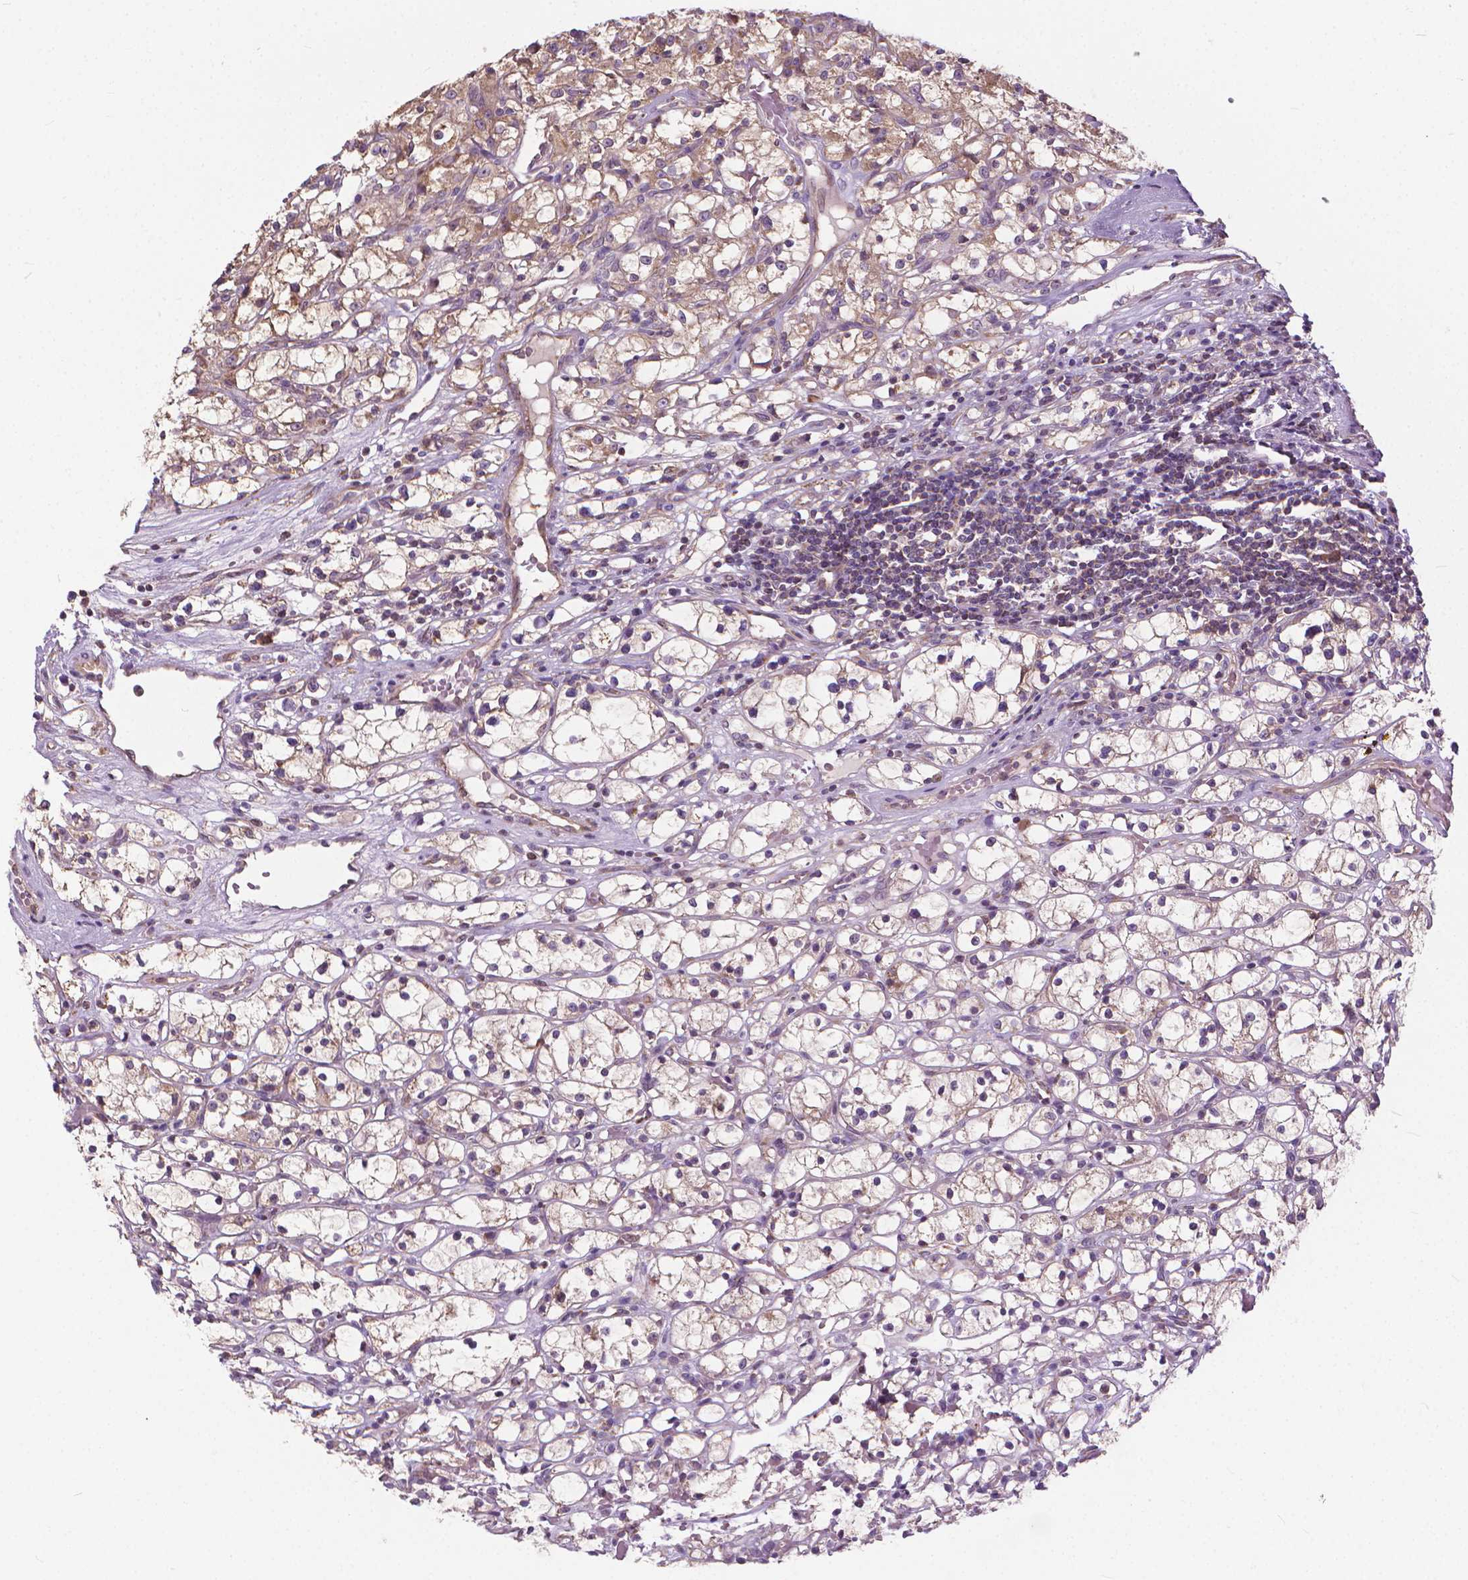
{"staining": {"intensity": "weak", "quantity": "<25%", "location": "cytoplasmic/membranous"}, "tissue": "renal cancer", "cell_type": "Tumor cells", "image_type": "cancer", "snomed": [{"axis": "morphology", "description": "Adenocarcinoma, NOS"}, {"axis": "topography", "description": "Kidney"}], "caption": "Renal cancer (adenocarcinoma) was stained to show a protein in brown. There is no significant positivity in tumor cells.", "gene": "NUDT1", "patient": {"sex": "female", "age": 59}}